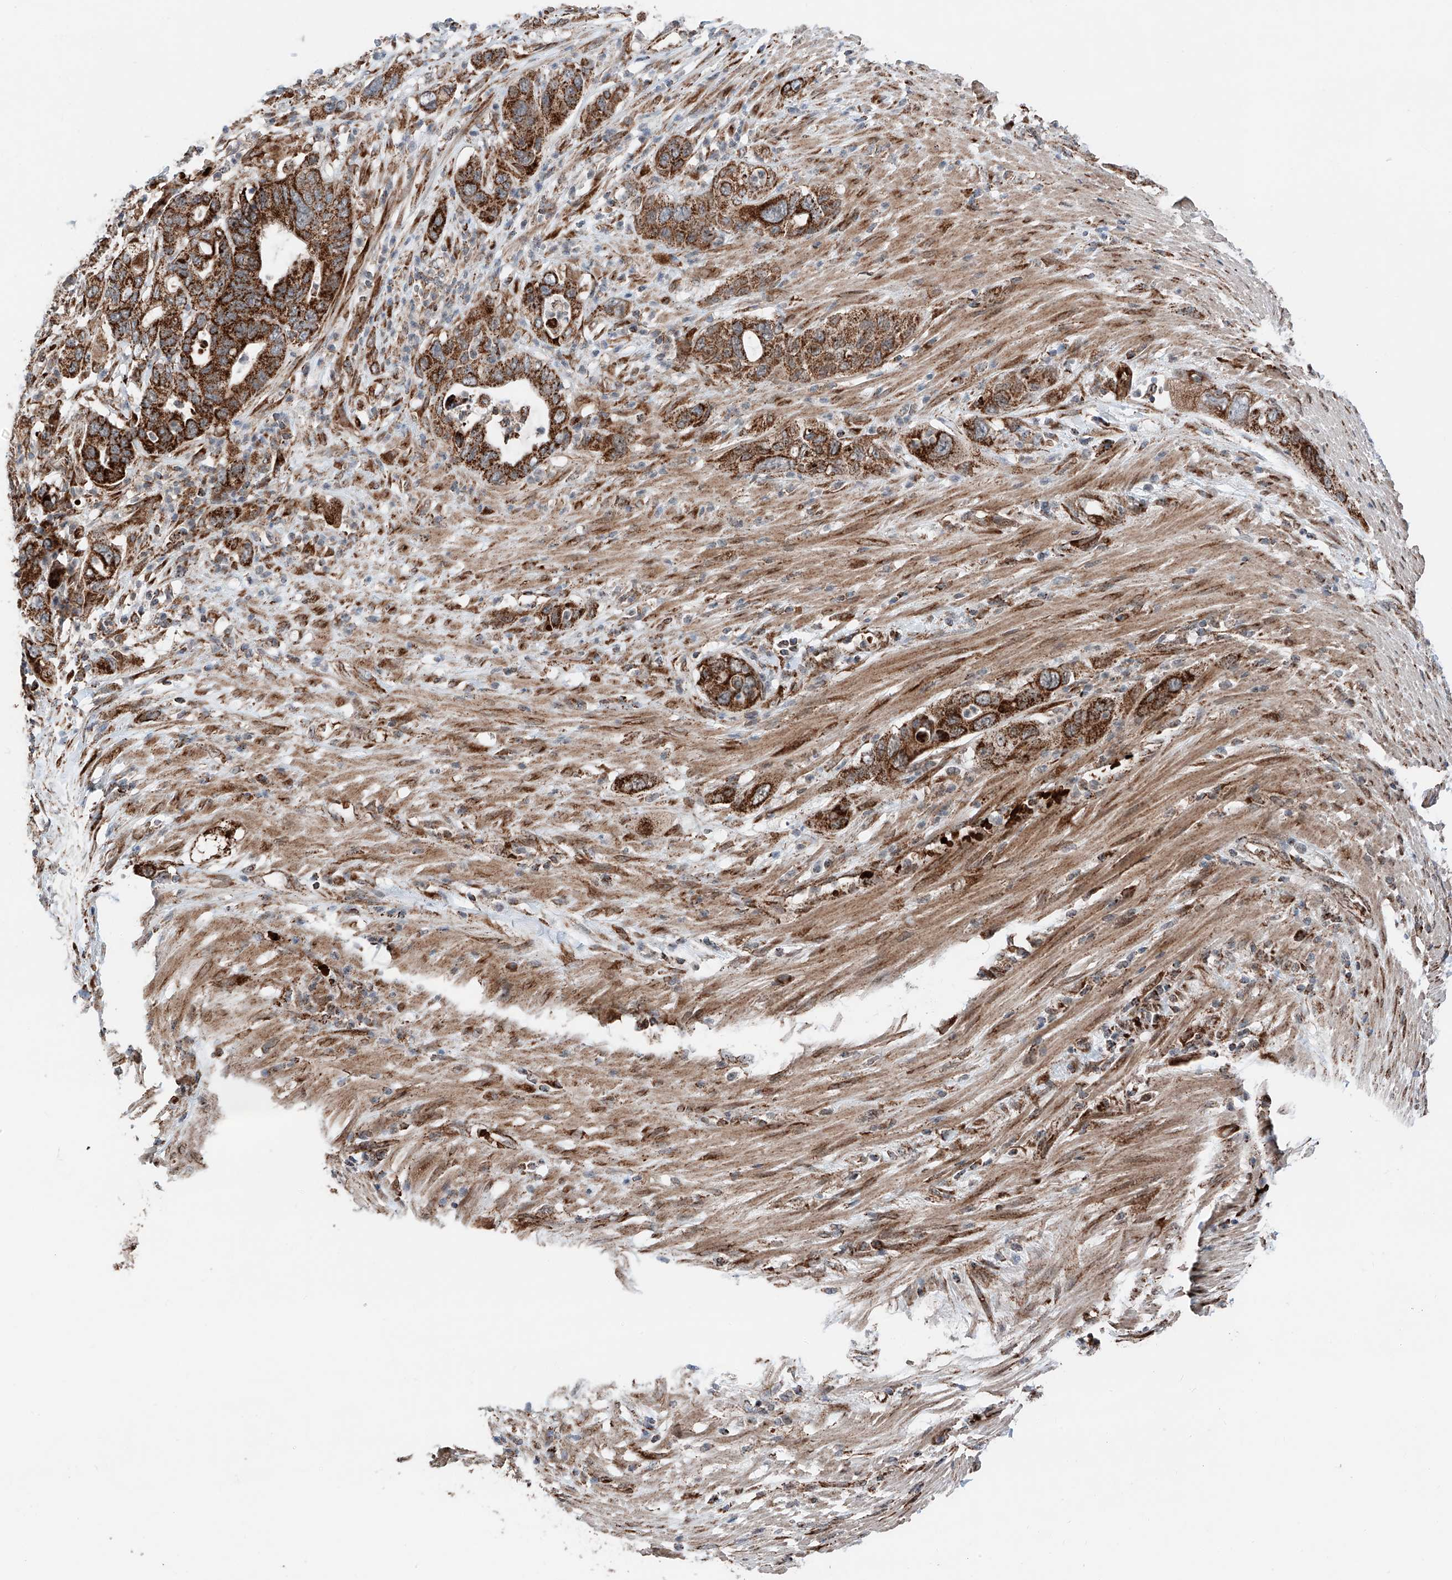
{"staining": {"intensity": "strong", "quantity": ">75%", "location": "cytoplasmic/membranous"}, "tissue": "pancreatic cancer", "cell_type": "Tumor cells", "image_type": "cancer", "snomed": [{"axis": "morphology", "description": "Adenocarcinoma, NOS"}, {"axis": "topography", "description": "Pancreas"}], "caption": "Tumor cells reveal high levels of strong cytoplasmic/membranous positivity in about >75% of cells in adenocarcinoma (pancreatic).", "gene": "ZSCAN29", "patient": {"sex": "female", "age": 71}}